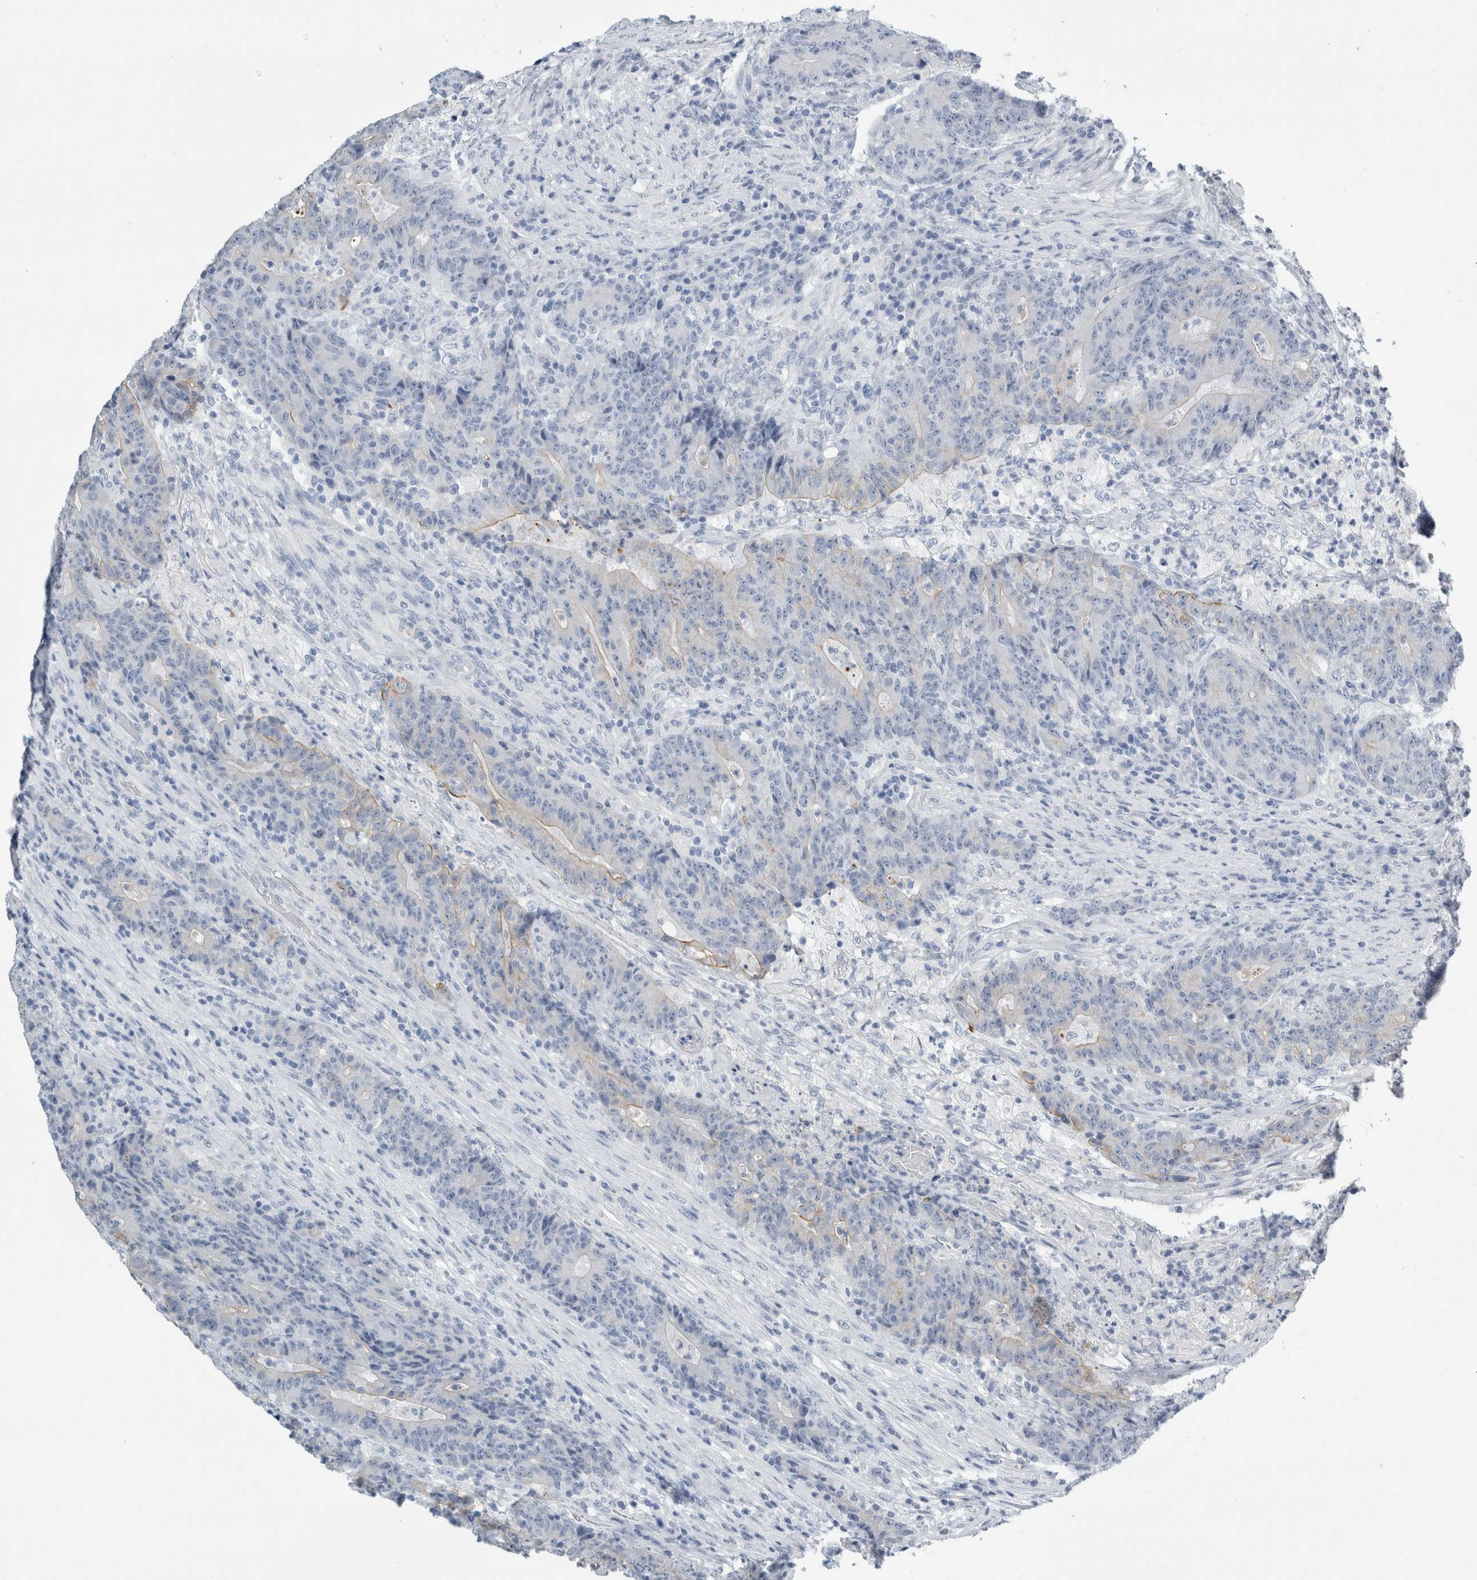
{"staining": {"intensity": "negative", "quantity": "none", "location": "none"}, "tissue": "colorectal cancer", "cell_type": "Tumor cells", "image_type": "cancer", "snomed": [{"axis": "morphology", "description": "Normal tissue, NOS"}, {"axis": "morphology", "description": "Adenocarcinoma, NOS"}, {"axis": "topography", "description": "Colon"}], "caption": "Tumor cells are negative for protein expression in human colorectal adenocarcinoma.", "gene": "RPH3AL", "patient": {"sex": "female", "age": 75}}